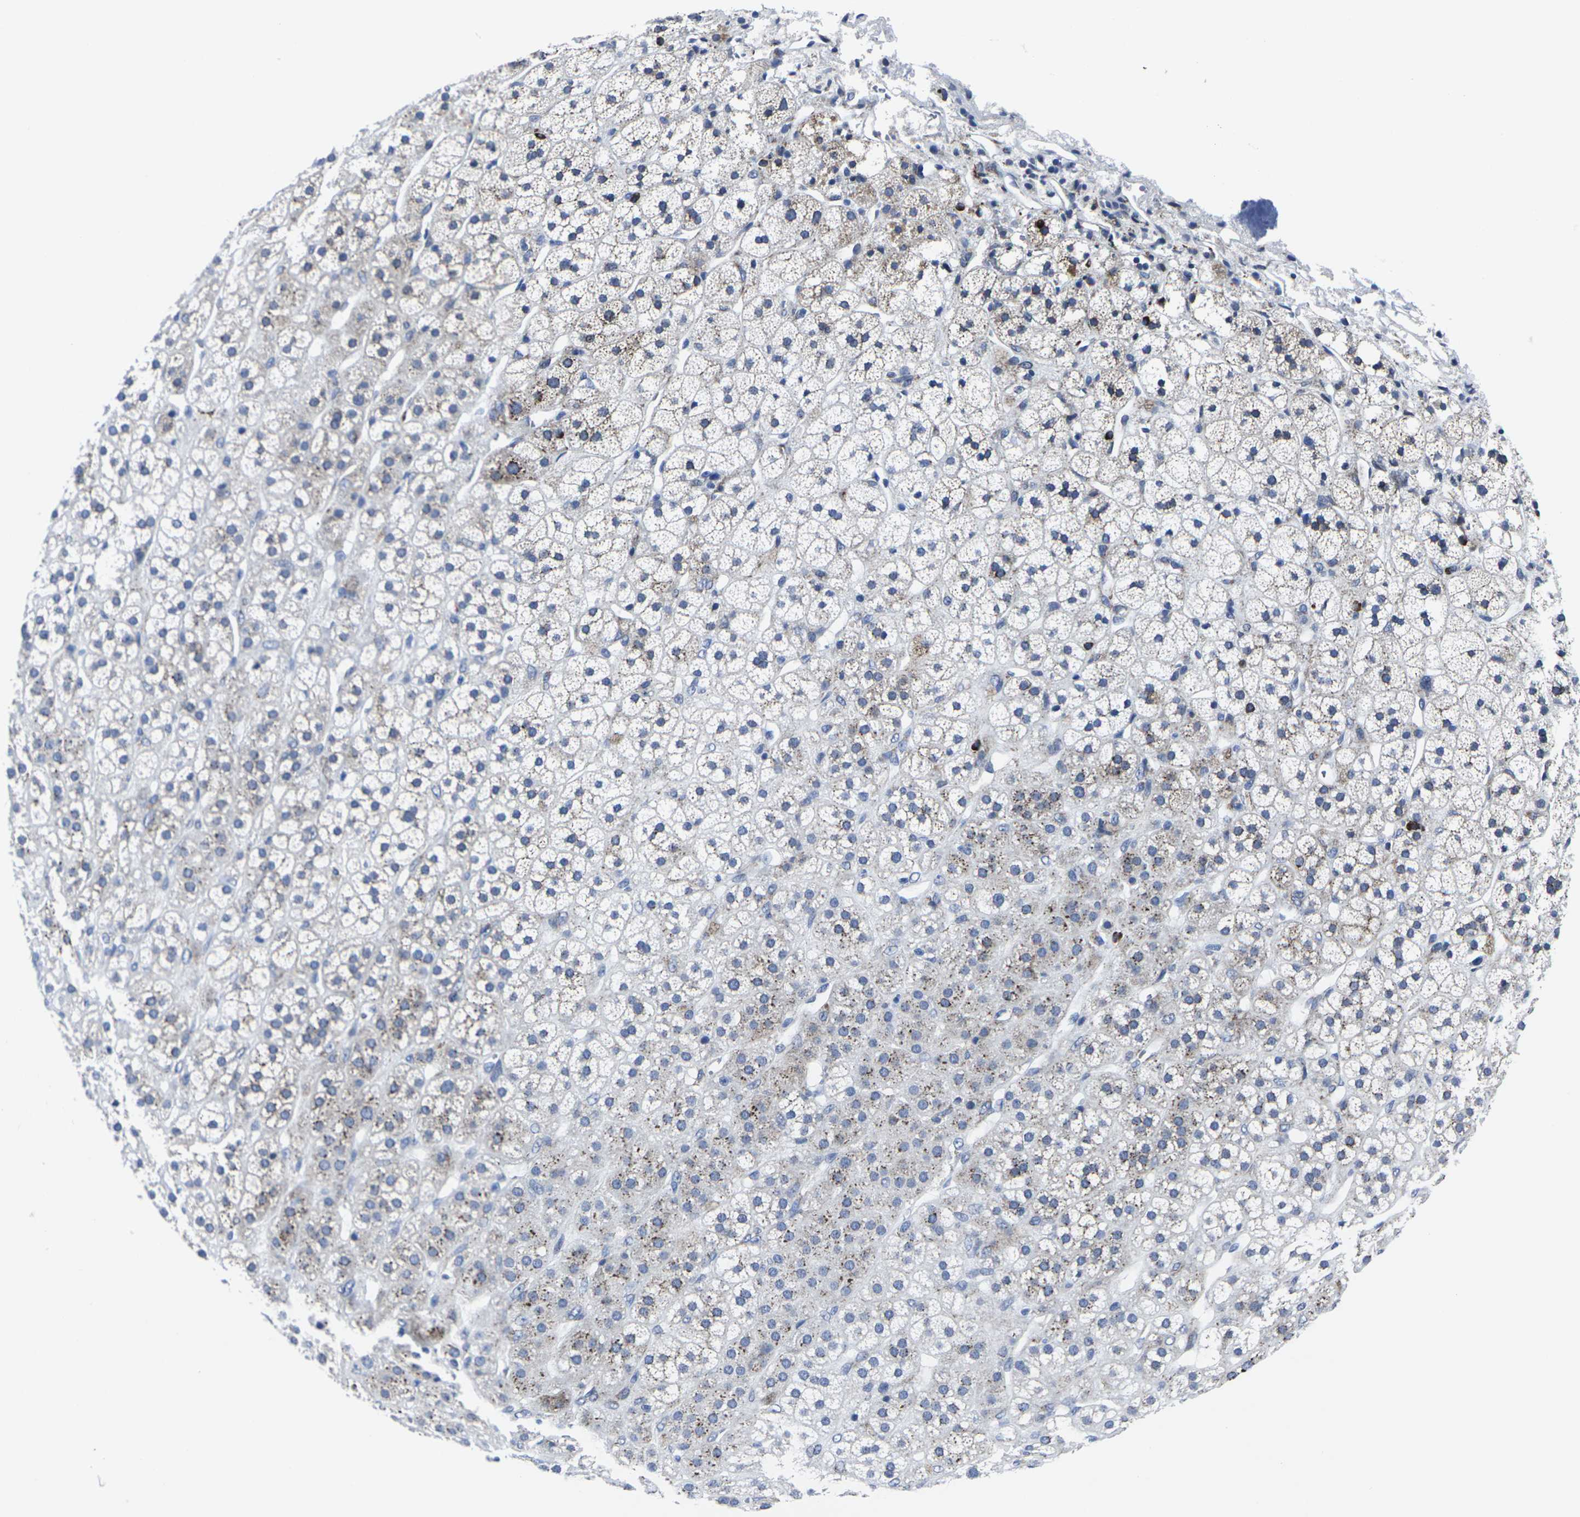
{"staining": {"intensity": "moderate", "quantity": "25%-75%", "location": "cytoplasmic/membranous"}, "tissue": "adrenal gland", "cell_type": "Glandular cells", "image_type": "normal", "snomed": [{"axis": "morphology", "description": "Normal tissue, NOS"}, {"axis": "topography", "description": "Adrenal gland"}], "caption": "A micrograph of human adrenal gland stained for a protein reveals moderate cytoplasmic/membranous brown staining in glandular cells.", "gene": "RPN1", "patient": {"sex": "male", "age": 56}}